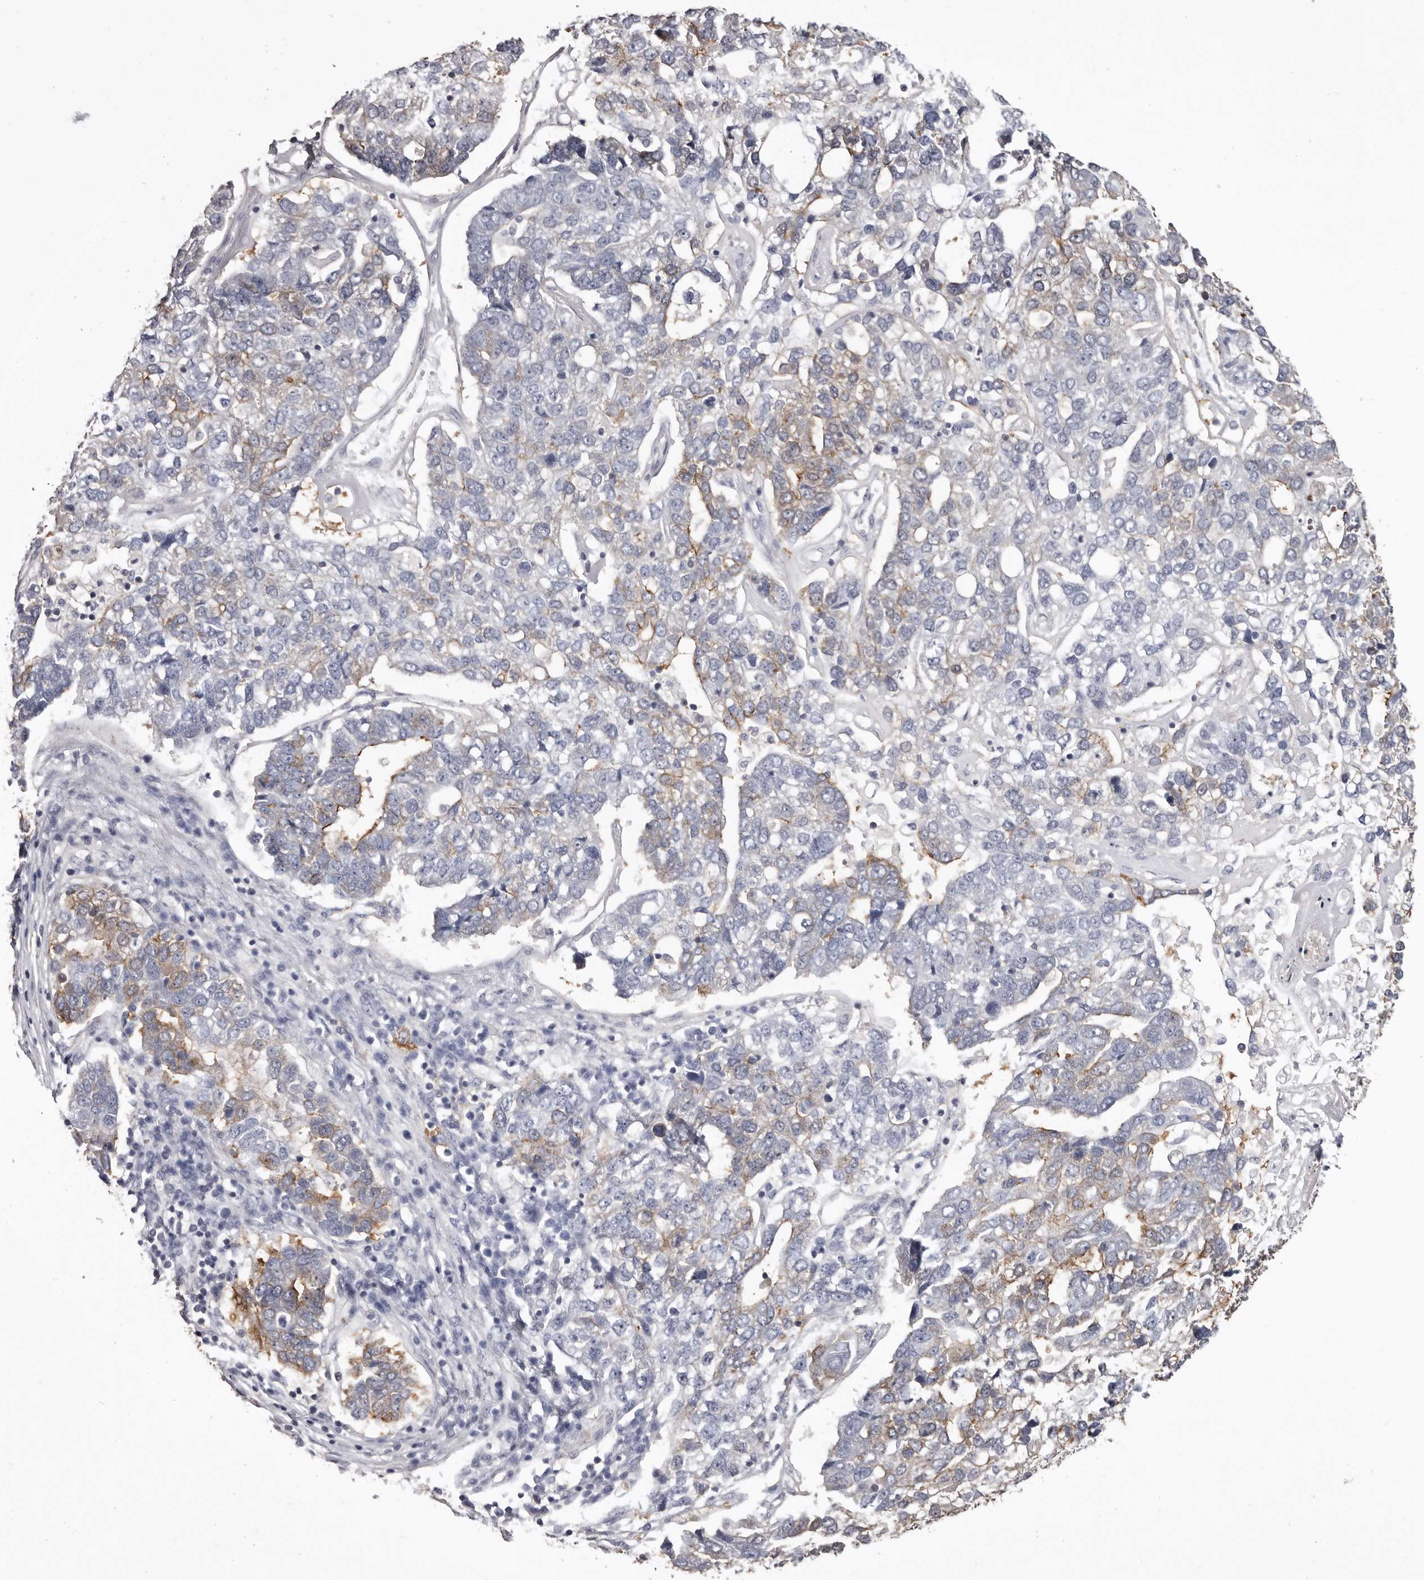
{"staining": {"intensity": "moderate", "quantity": "<25%", "location": "cytoplasmic/membranous"}, "tissue": "pancreatic cancer", "cell_type": "Tumor cells", "image_type": "cancer", "snomed": [{"axis": "morphology", "description": "Adenocarcinoma, NOS"}, {"axis": "topography", "description": "Pancreas"}], "caption": "Immunohistochemical staining of pancreatic adenocarcinoma displays moderate cytoplasmic/membranous protein staining in approximately <25% of tumor cells.", "gene": "LAD1", "patient": {"sex": "female", "age": 61}}